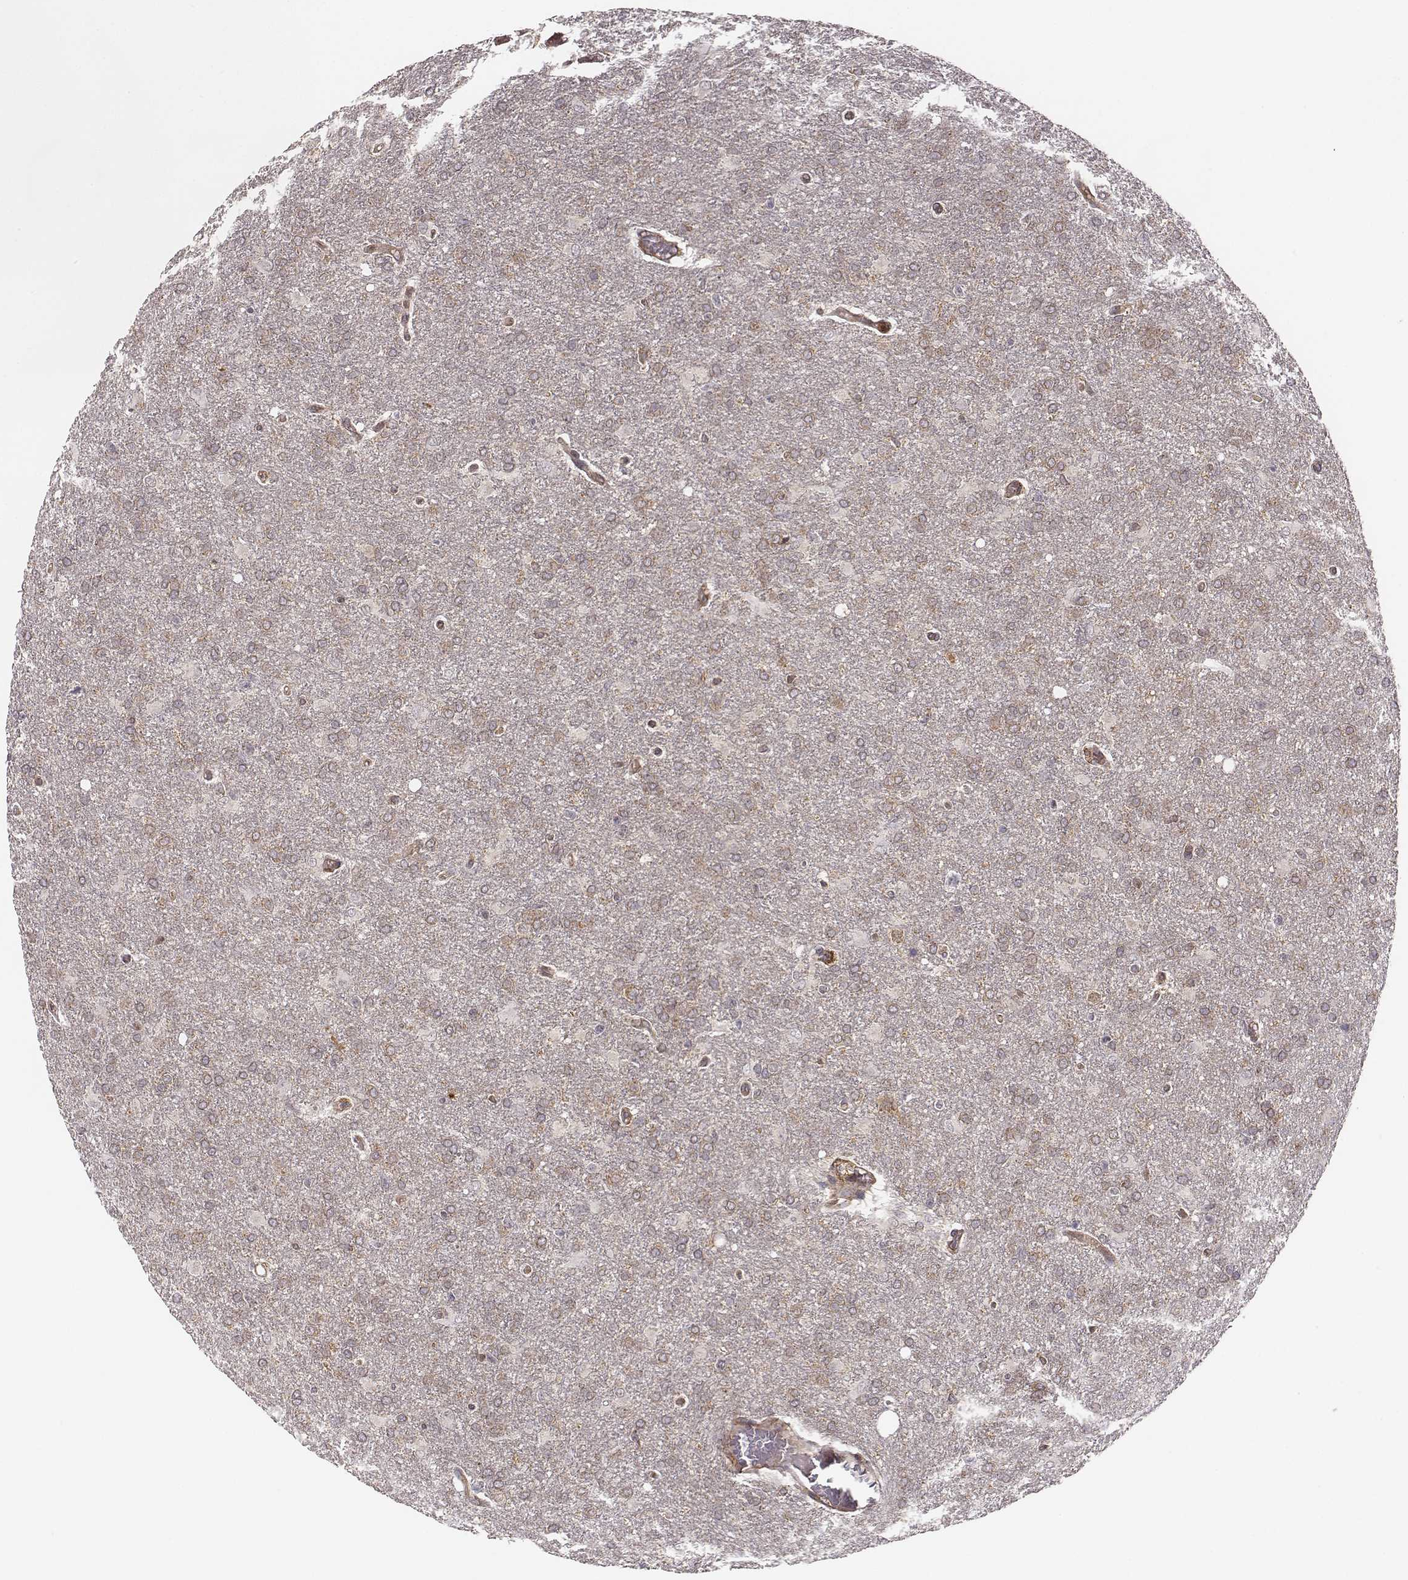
{"staining": {"intensity": "weak", "quantity": ">75%", "location": "cytoplasmic/membranous"}, "tissue": "glioma", "cell_type": "Tumor cells", "image_type": "cancer", "snomed": [{"axis": "morphology", "description": "Glioma, malignant, High grade"}, {"axis": "topography", "description": "Brain"}], "caption": "DAB immunohistochemical staining of glioma reveals weak cytoplasmic/membranous protein expression in approximately >75% of tumor cells.", "gene": "VPS26A", "patient": {"sex": "male", "age": 68}}